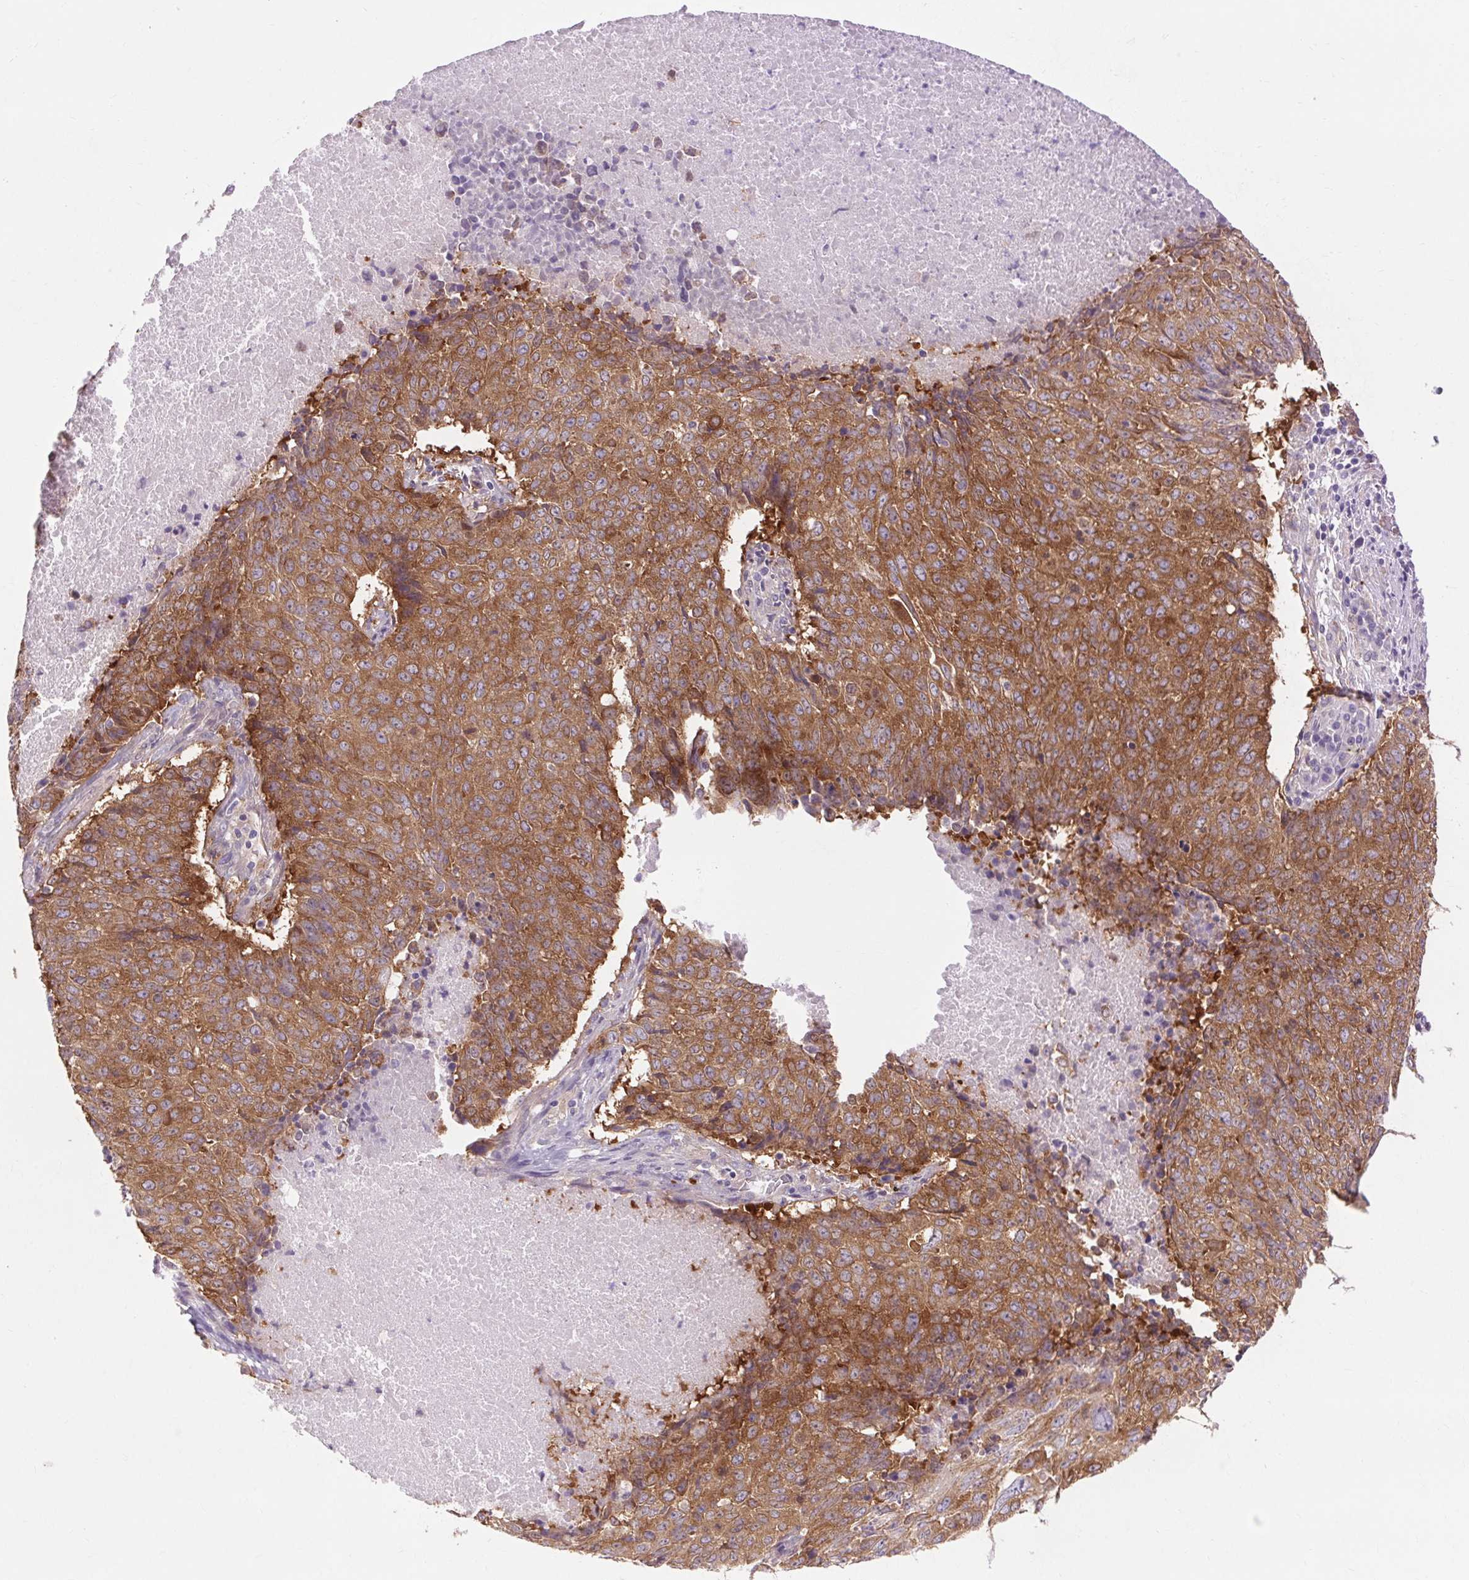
{"staining": {"intensity": "moderate", "quantity": ">75%", "location": "cytoplasmic/membranous"}, "tissue": "lung cancer", "cell_type": "Tumor cells", "image_type": "cancer", "snomed": [{"axis": "morphology", "description": "Normal tissue, NOS"}, {"axis": "morphology", "description": "Squamous cell carcinoma, NOS"}, {"axis": "topography", "description": "Bronchus"}, {"axis": "topography", "description": "Lung"}], "caption": "A brown stain shows moderate cytoplasmic/membranous expression of a protein in squamous cell carcinoma (lung) tumor cells.", "gene": "SOWAHC", "patient": {"sex": "male", "age": 64}}